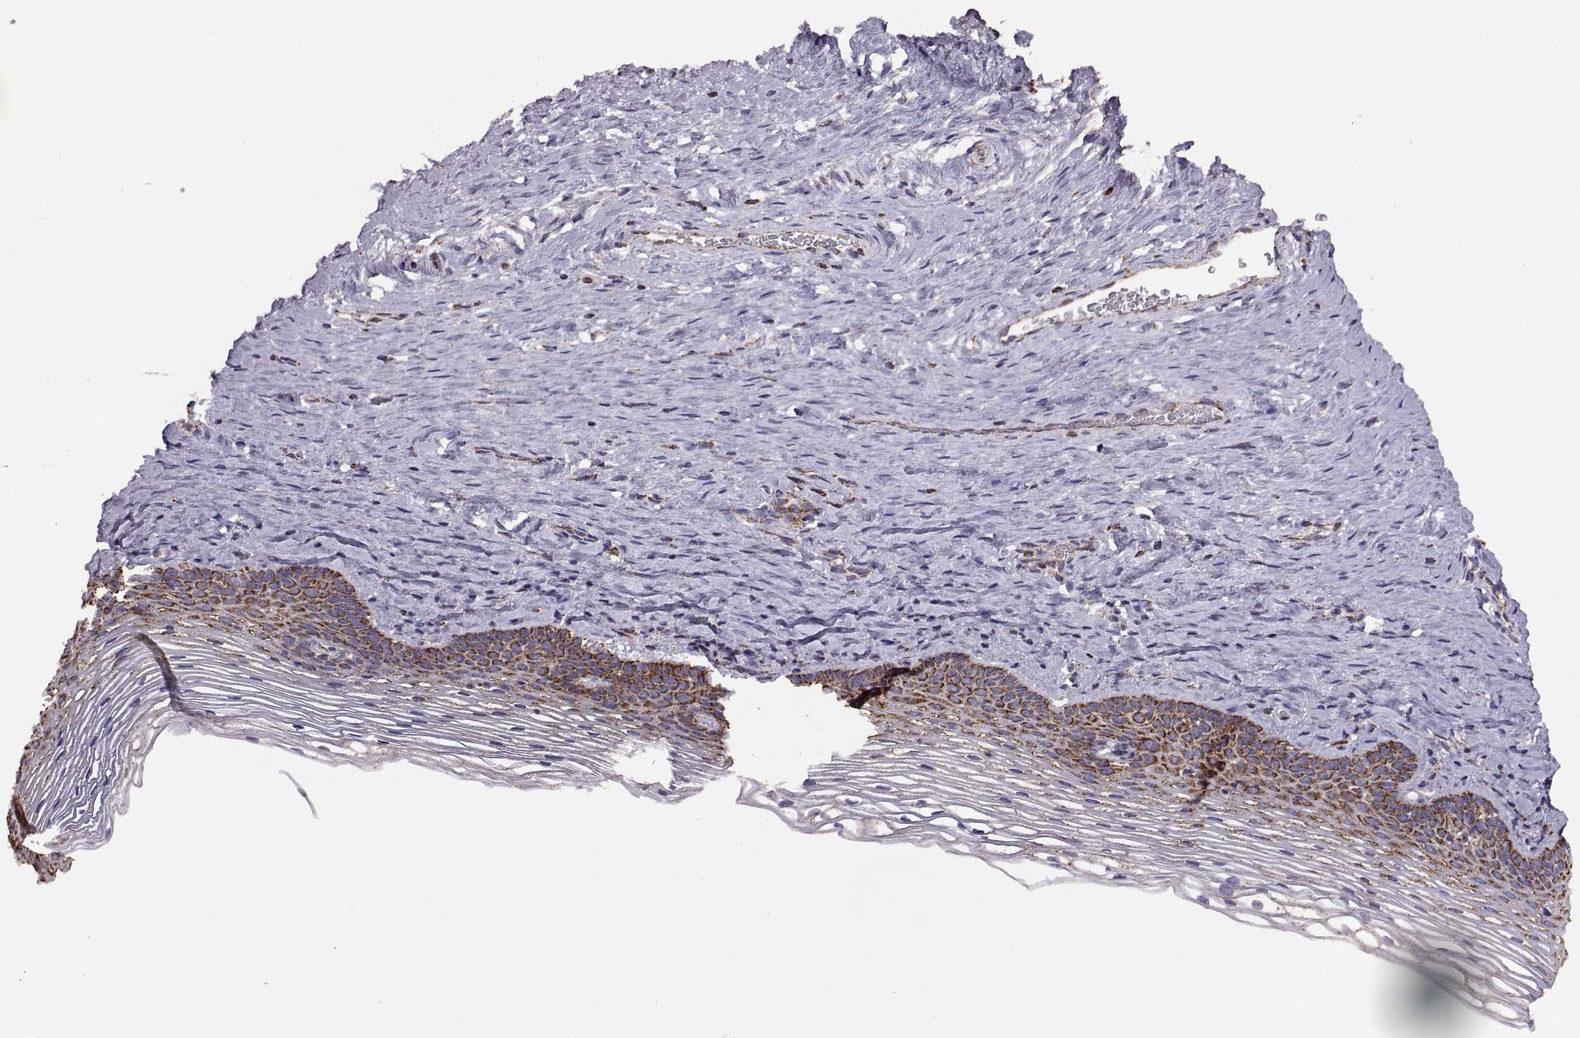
{"staining": {"intensity": "strong", "quantity": "25%-75%", "location": "cytoplasmic/membranous"}, "tissue": "cervix", "cell_type": "Glandular cells", "image_type": "normal", "snomed": [{"axis": "morphology", "description": "Normal tissue, NOS"}, {"axis": "topography", "description": "Cervix"}], "caption": "DAB immunohistochemical staining of normal cervix exhibits strong cytoplasmic/membranous protein staining in approximately 25%-75% of glandular cells.", "gene": "ARSD", "patient": {"sex": "female", "age": 39}}